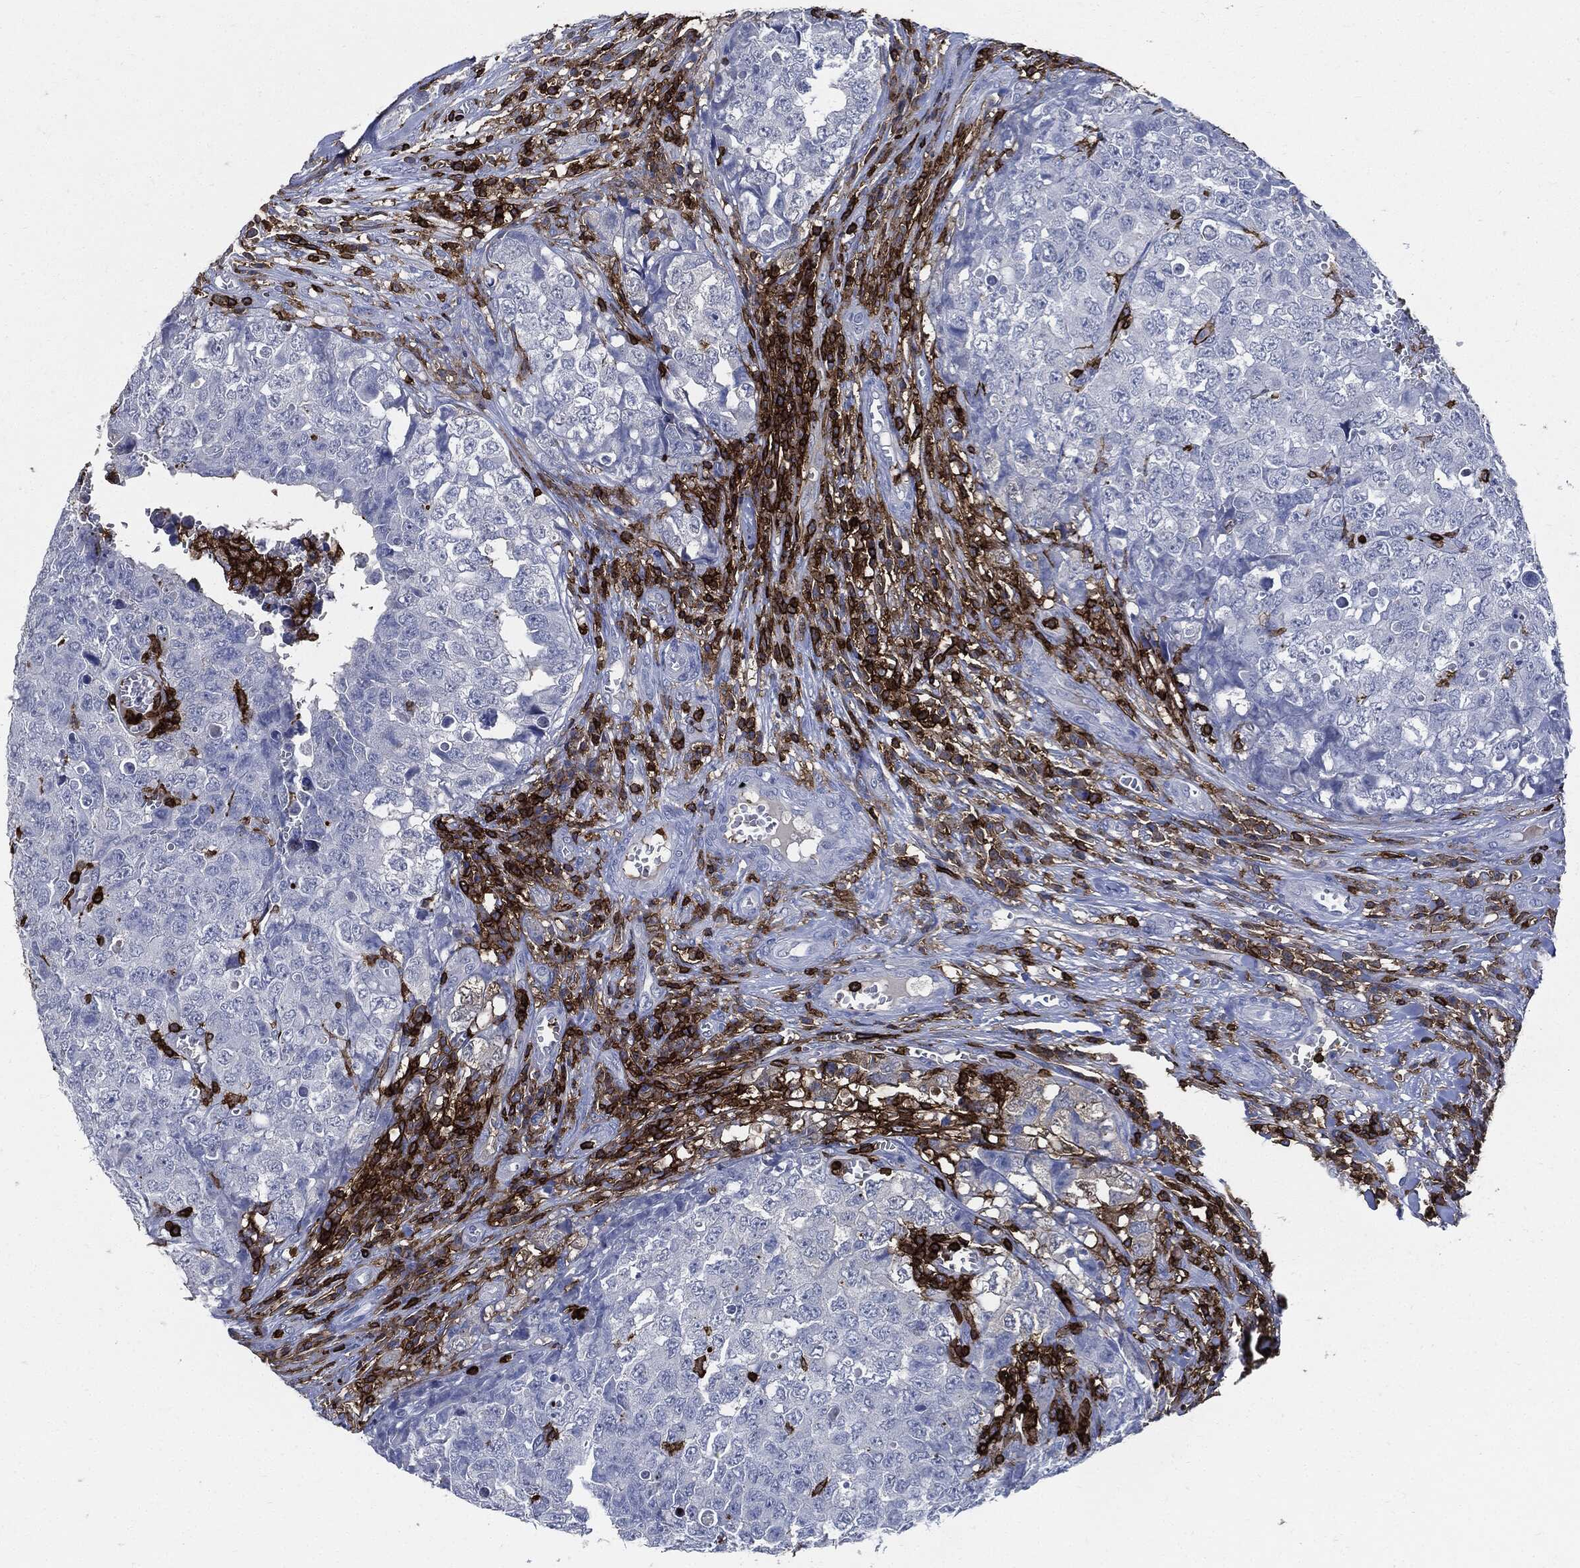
{"staining": {"intensity": "negative", "quantity": "none", "location": "none"}, "tissue": "testis cancer", "cell_type": "Tumor cells", "image_type": "cancer", "snomed": [{"axis": "morphology", "description": "Carcinoma, Embryonal, NOS"}, {"axis": "topography", "description": "Testis"}], "caption": "Immunohistochemistry (IHC) photomicrograph of testis cancer stained for a protein (brown), which demonstrates no staining in tumor cells.", "gene": "PTPRC", "patient": {"sex": "male", "age": 23}}